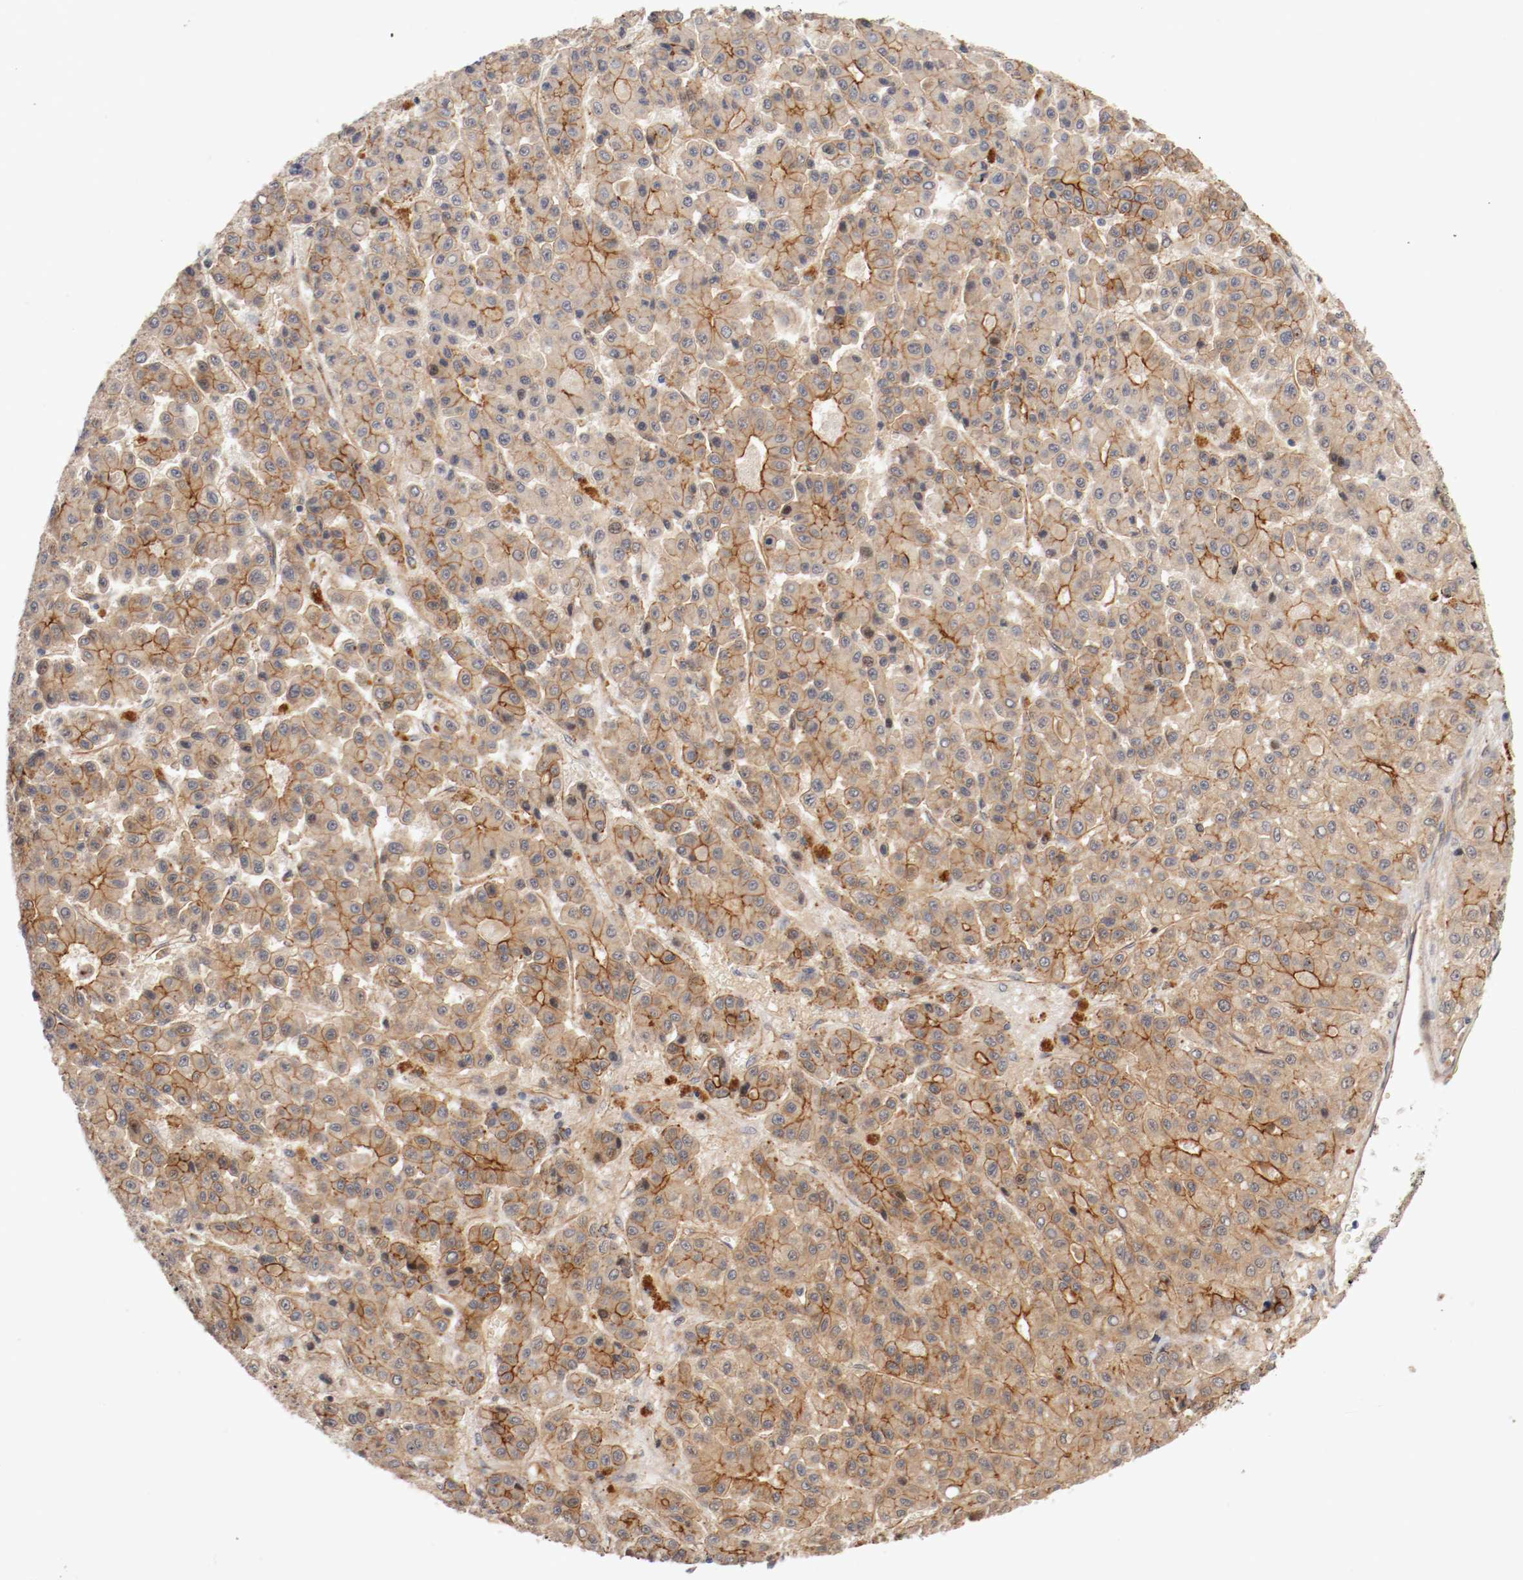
{"staining": {"intensity": "strong", "quantity": ">75%", "location": "cytoplasmic/membranous"}, "tissue": "liver cancer", "cell_type": "Tumor cells", "image_type": "cancer", "snomed": [{"axis": "morphology", "description": "Carcinoma, Hepatocellular, NOS"}, {"axis": "topography", "description": "Liver"}], "caption": "A histopathology image showing strong cytoplasmic/membranous positivity in approximately >75% of tumor cells in liver hepatocellular carcinoma, as visualized by brown immunohistochemical staining.", "gene": "TYK2", "patient": {"sex": "male", "age": 70}}